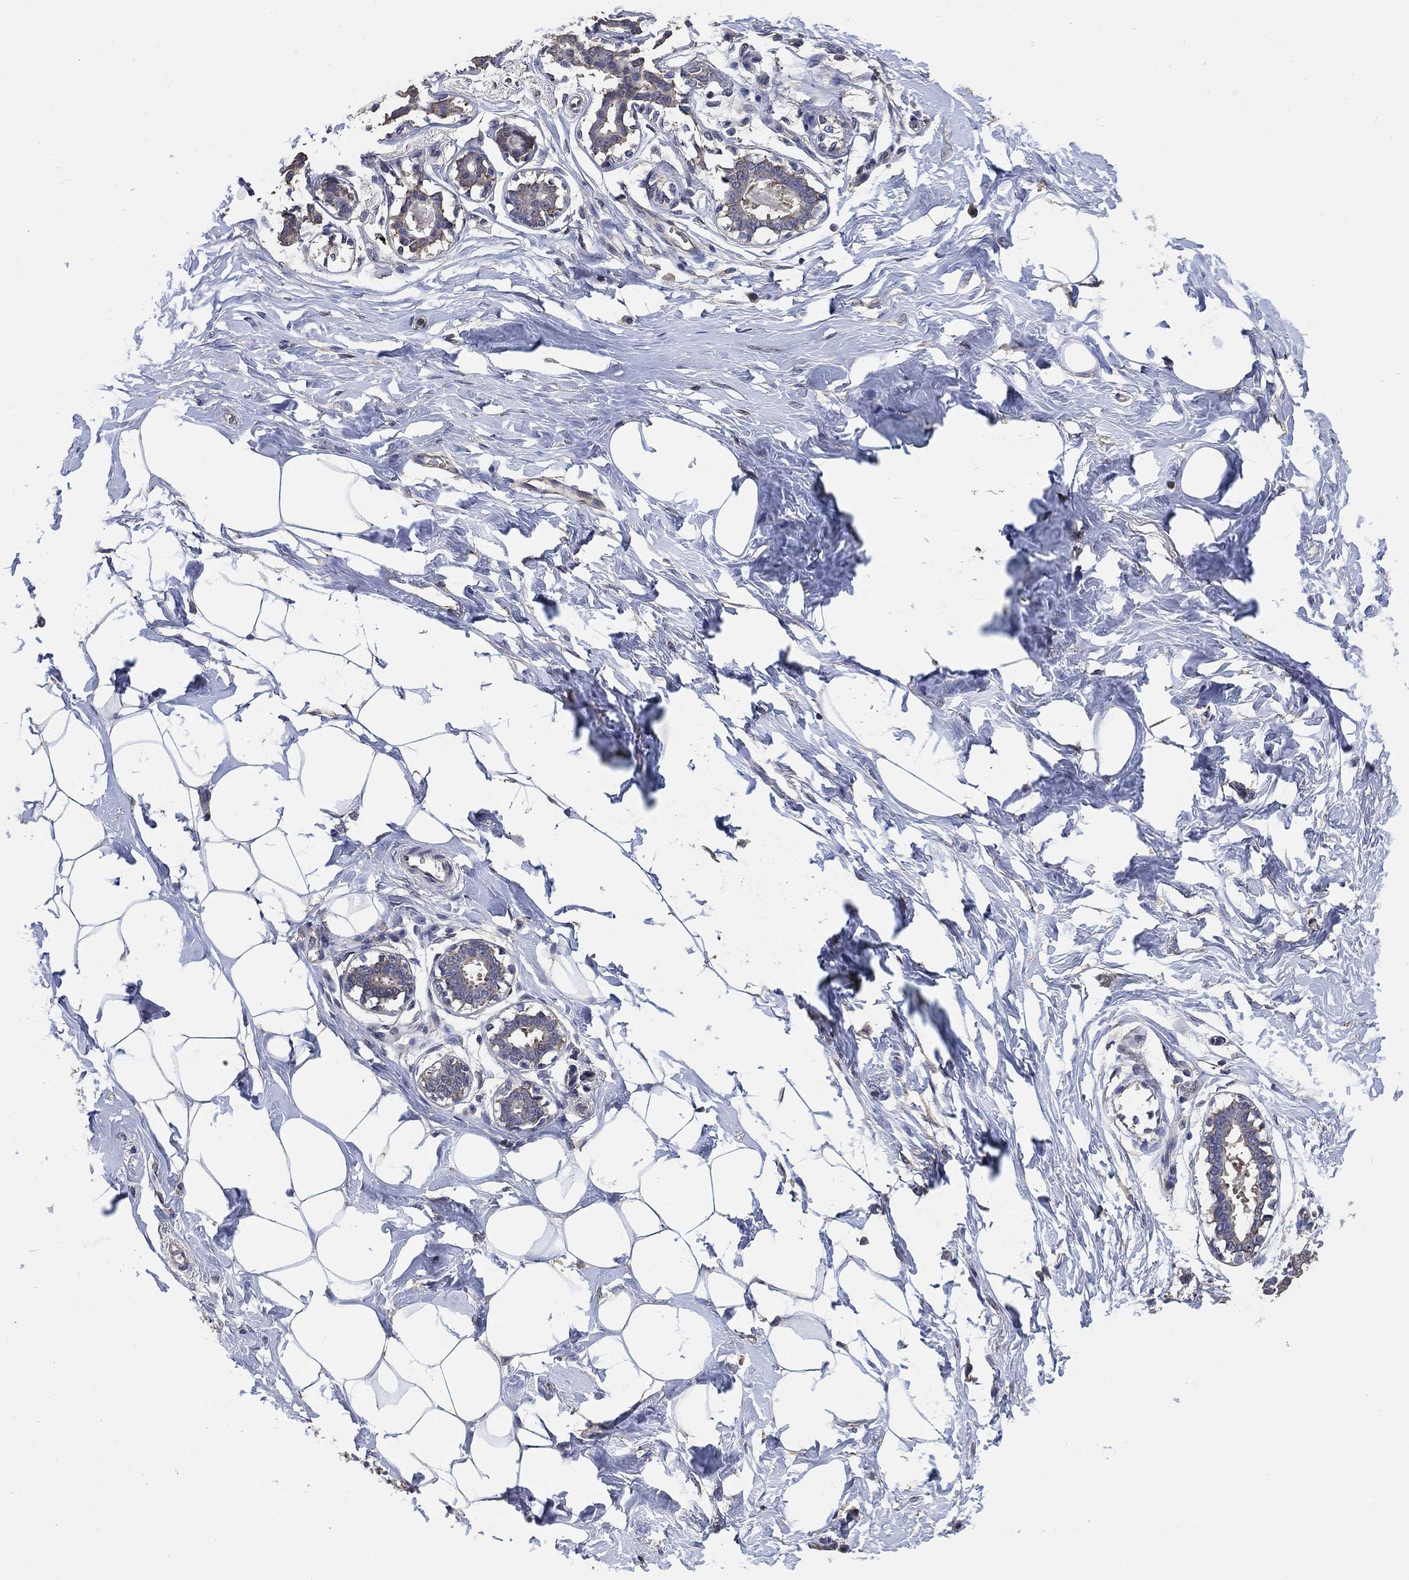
{"staining": {"intensity": "negative", "quantity": "none", "location": "none"}, "tissue": "breast", "cell_type": "Adipocytes", "image_type": "normal", "snomed": [{"axis": "morphology", "description": "Normal tissue, NOS"}, {"axis": "morphology", "description": "Lobular carcinoma, in situ"}, {"axis": "topography", "description": "Breast"}], "caption": "This is a image of immunohistochemistry staining of unremarkable breast, which shows no staining in adipocytes.", "gene": "KLK5", "patient": {"sex": "female", "age": 35}}